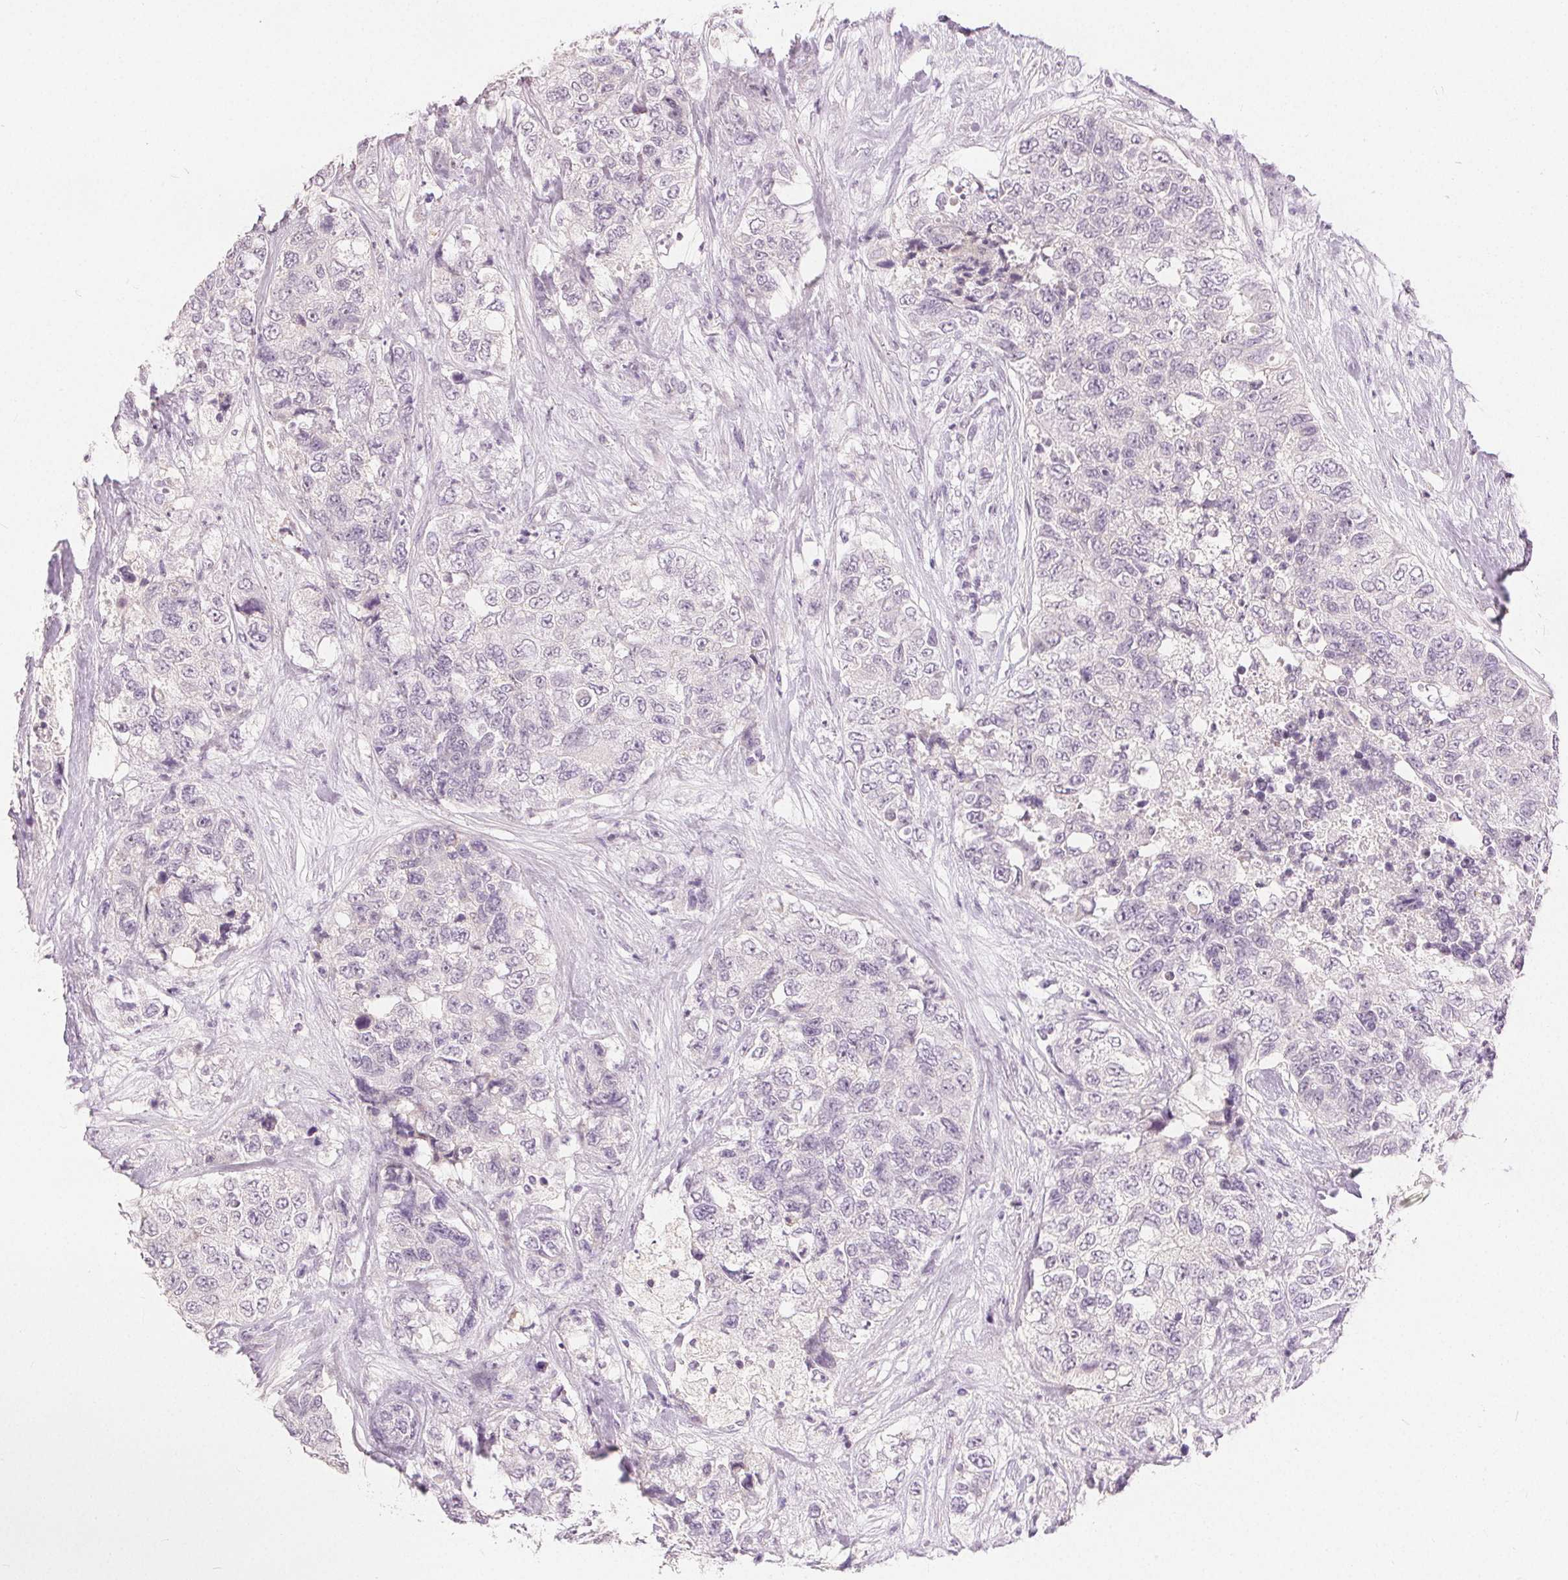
{"staining": {"intensity": "negative", "quantity": "none", "location": "none"}, "tissue": "urothelial cancer", "cell_type": "Tumor cells", "image_type": "cancer", "snomed": [{"axis": "morphology", "description": "Urothelial carcinoma, High grade"}, {"axis": "topography", "description": "Urinary bladder"}], "caption": "Human urothelial carcinoma (high-grade) stained for a protein using immunohistochemistry (IHC) reveals no expression in tumor cells.", "gene": "CA12", "patient": {"sex": "female", "age": 78}}